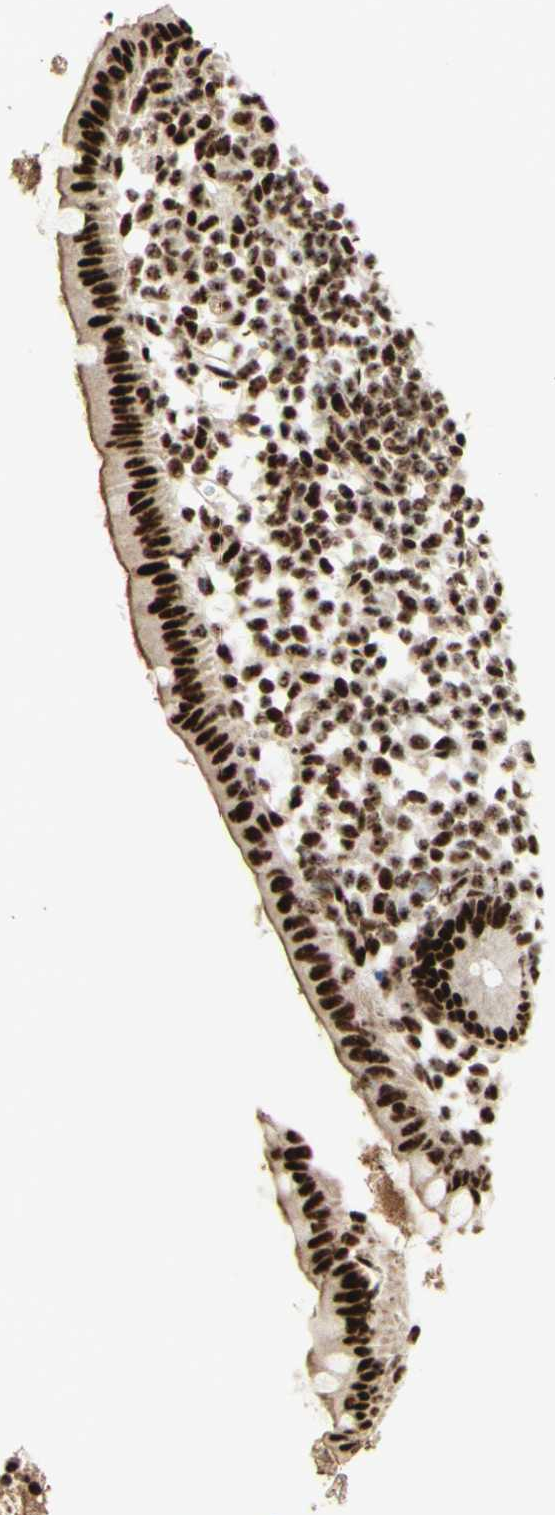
{"staining": {"intensity": "strong", "quantity": ">75%", "location": "cytoplasmic/membranous,nuclear"}, "tissue": "appendix", "cell_type": "Glandular cells", "image_type": "normal", "snomed": [{"axis": "morphology", "description": "Normal tissue, NOS"}, {"axis": "topography", "description": "Appendix"}], "caption": "Protein staining of unremarkable appendix exhibits strong cytoplasmic/membranous,nuclear expression in about >75% of glandular cells. (DAB (3,3'-diaminobenzidine) IHC with brightfield microscopy, high magnification).", "gene": "DHX9", "patient": {"sex": "female", "age": 20}}